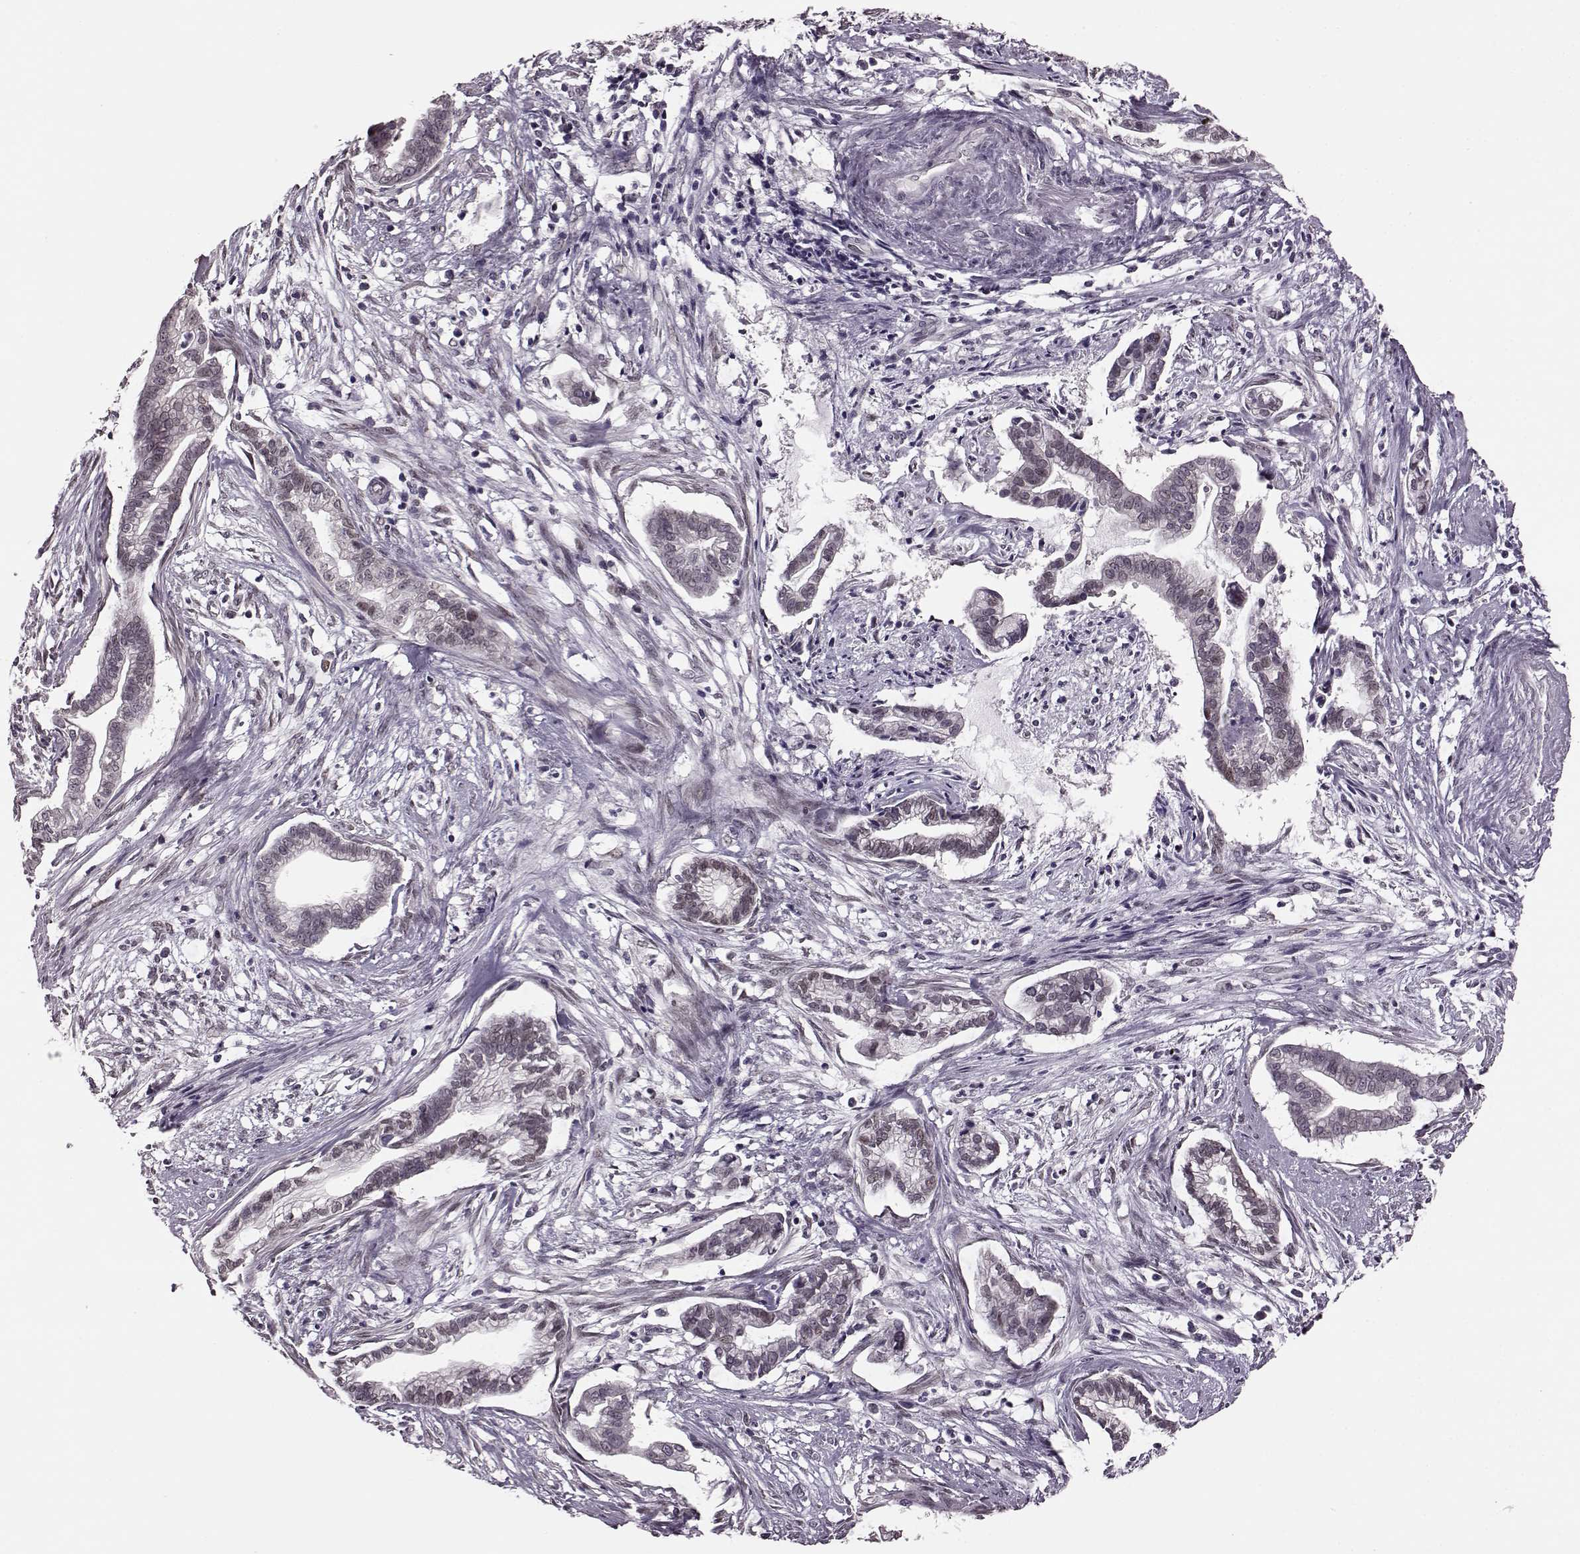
{"staining": {"intensity": "negative", "quantity": "none", "location": "none"}, "tissue": "cervical cancer", "cell_type": "Tumor cells", "image_type": "cancer", "snomed": [{"axis": "morphology", "description": "Adenocarcinoma, NOS"}, {"axis": "topography", "description": "Cervix"}], "caption": "The histopathology image exhibits no significant positivity in tumor cells of cervical cancer (adenocarcinoma).", "gene": "STX1B", "patient": {"sex": "female", "age": 62}}